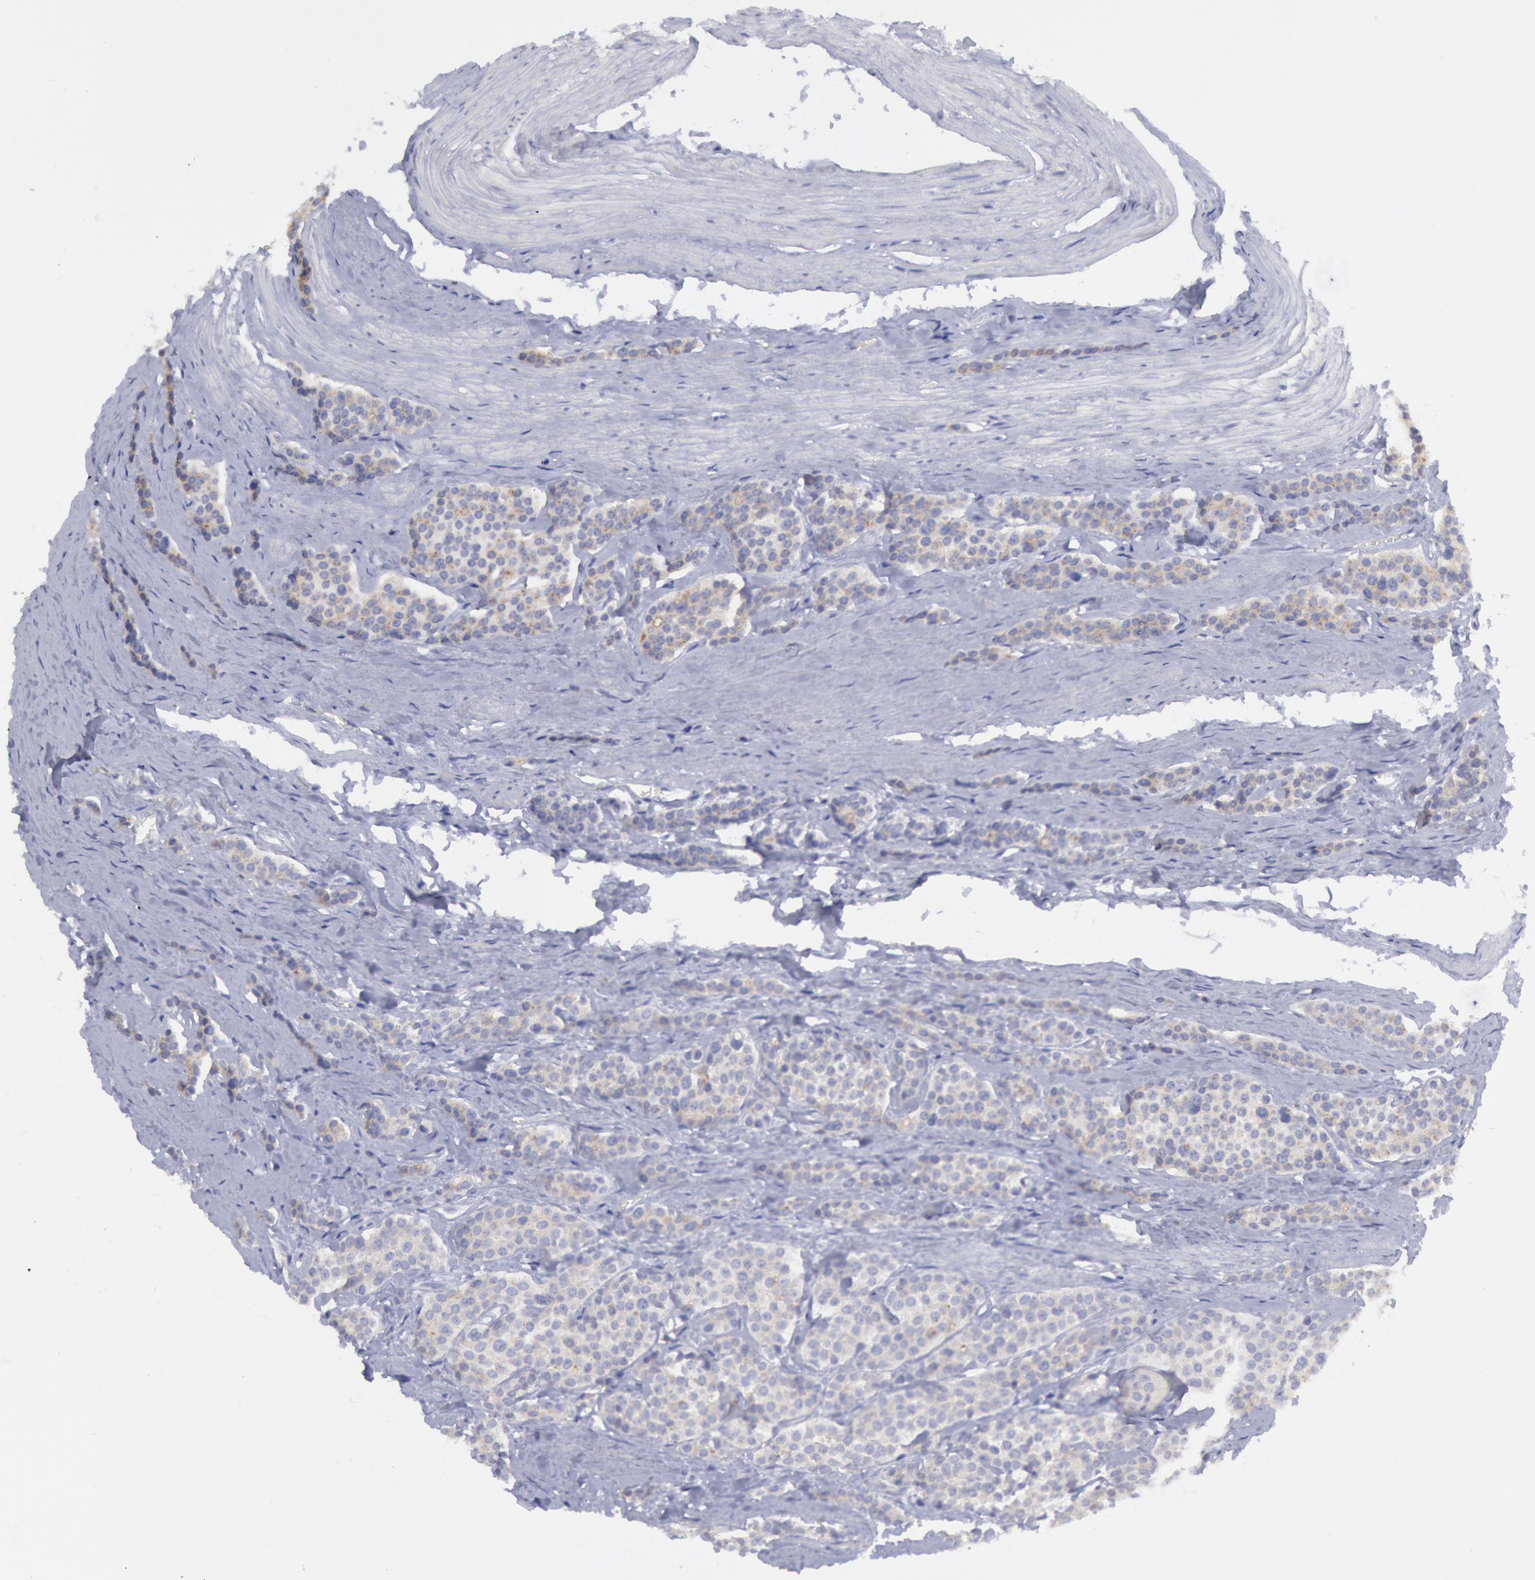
{"staining": {"intensity": "negative", "quantity": "none", "location": "none"}, "tissue": "carcinoid", "cell_type": "Tumor cells", "image_type": "cancer", "snomed": [{"axis": "morphology", "description": "Carcinoid, malignant, NOS"}, {"axis": "topography", "description": "Small intestine"}], "caption": "High magnification brightfield microscopy of carcinoid stained with DAB (brown) and counterstained with hematoxylin (blue): tumor cells show no significant staining.", "gene": "MYH7", "patient": {"sex": "male", "age": 60}}